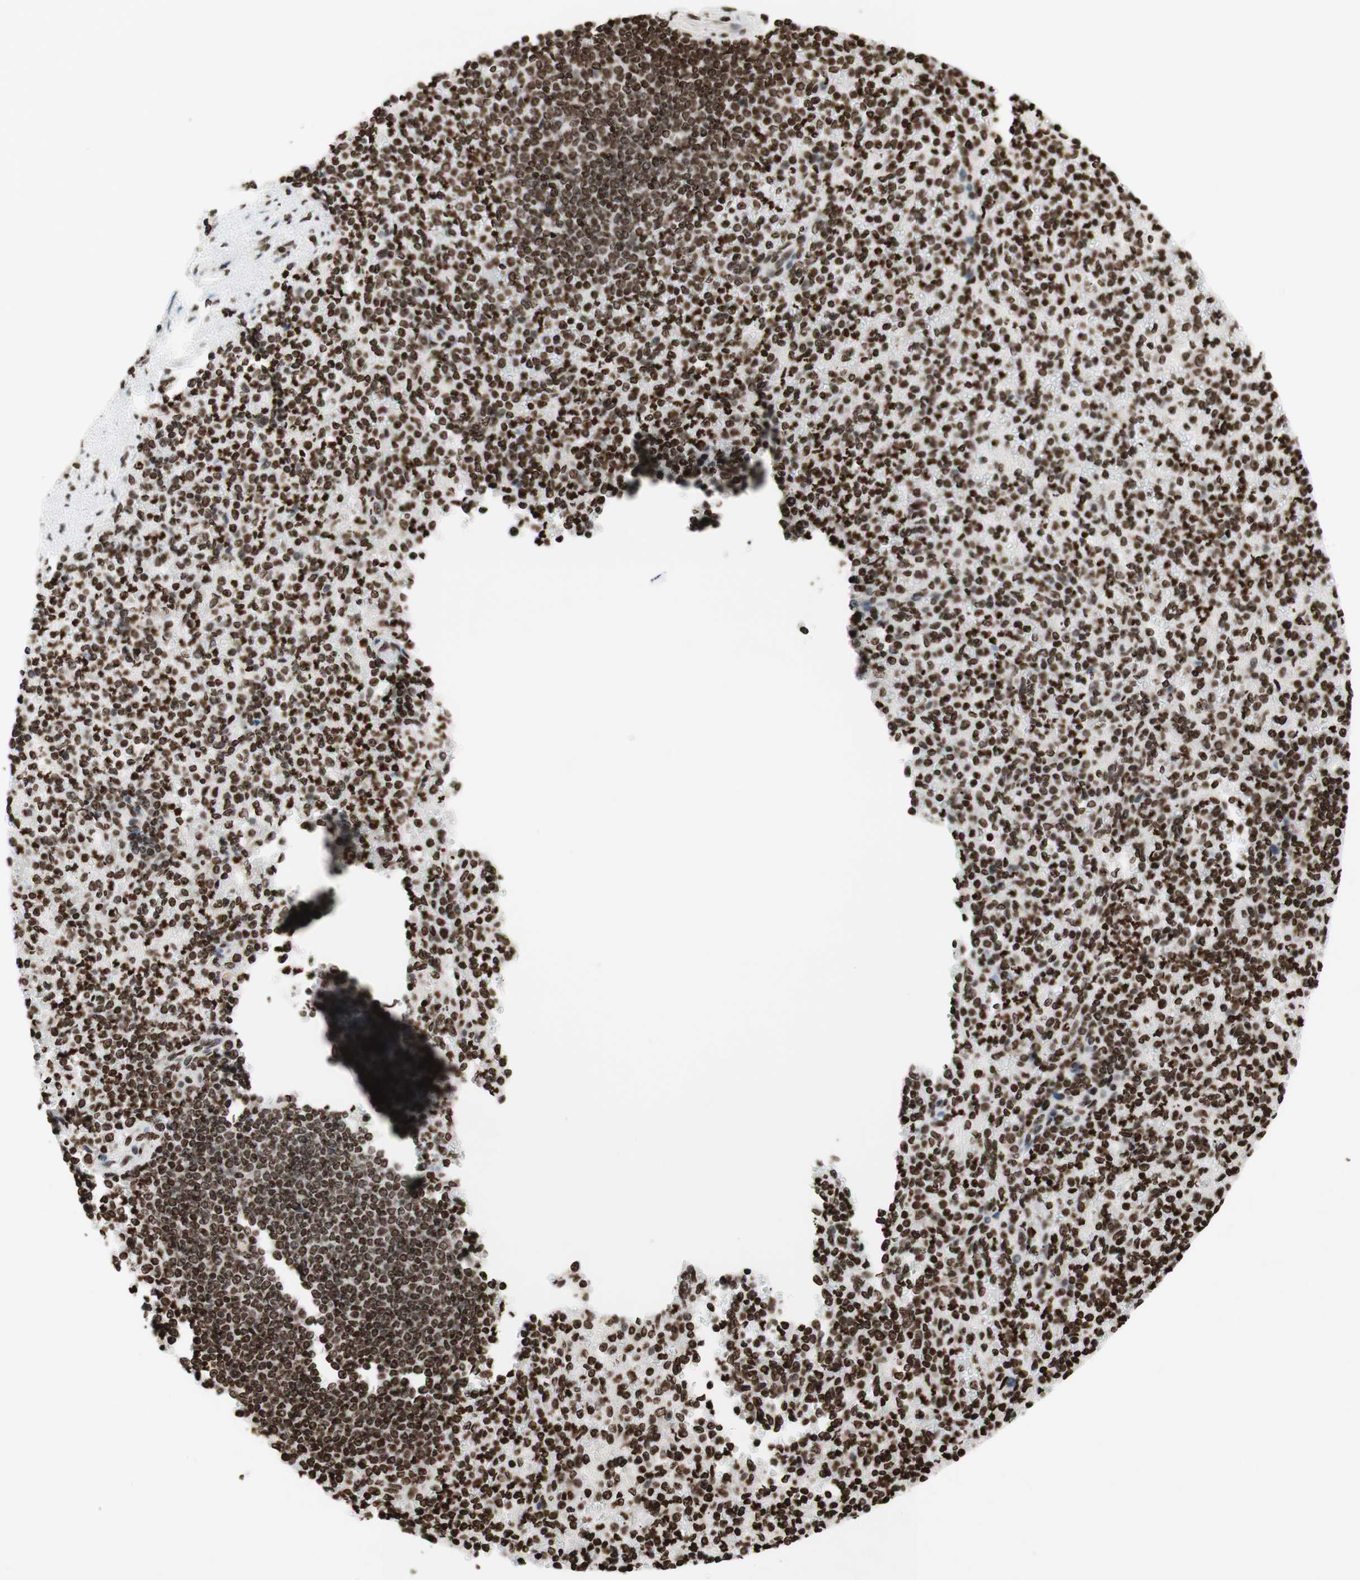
{"staining": {"intensity": "strong", "quantity": ">75%", "location": "nuclear"}, "tissue": "spleen", "cell_type": "Cells in red pulp", "image_type": "normal", "snomed": [{"axis": "morphology", "description": "Normal tissue, NOS"}, {"axis": "topography", "description": "Spleen"}], "caption": "Protein expression analysis of unremarkable spleen displays strong nuclear expression in about >75% of cells in red pulp.", "gene": "NCOA3", "patient": {"sex": "female", "age": 74}}